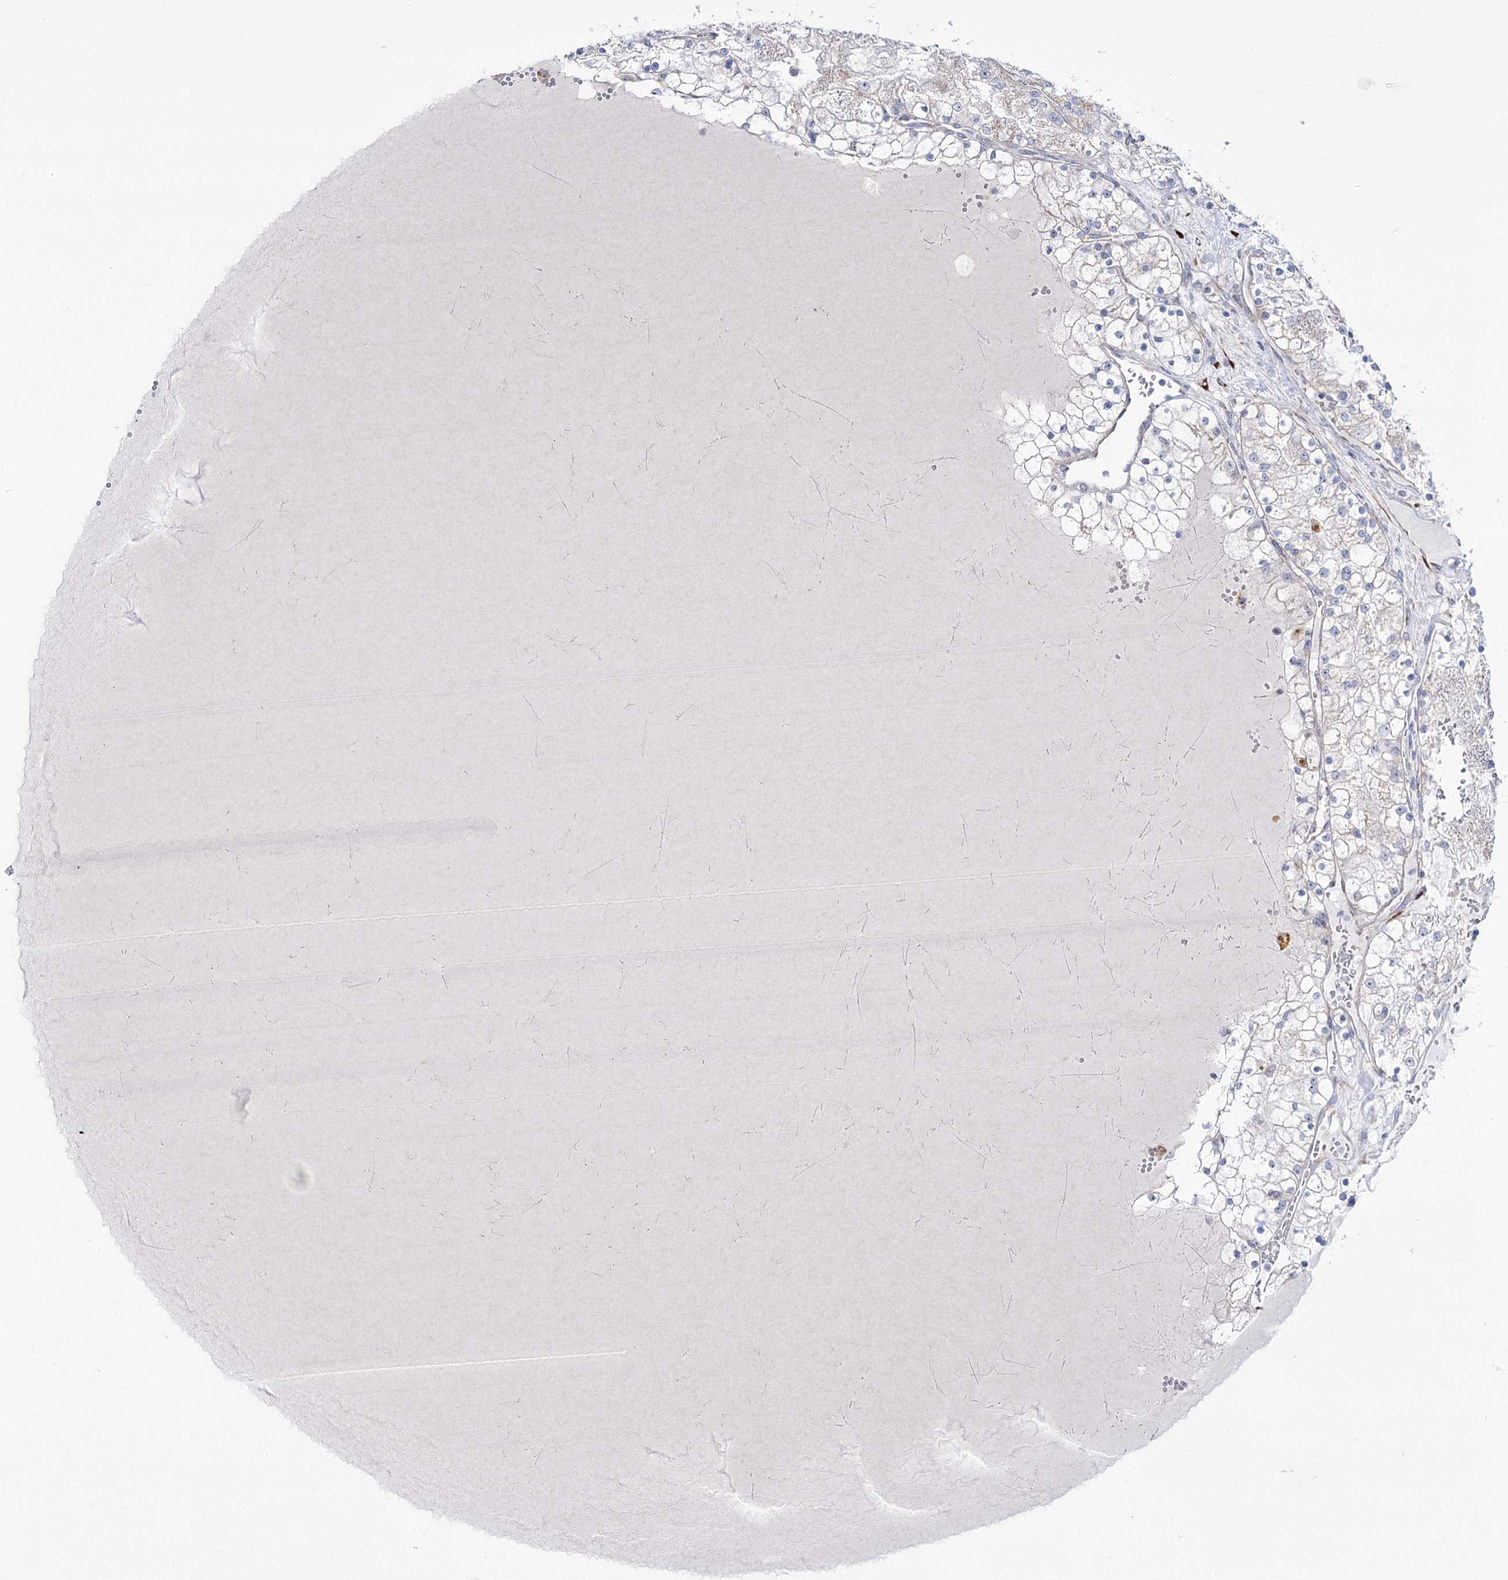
{"staining": {"intensity": "negative", "quantity": "none", "location": "none"}, "tissue": "renal cancer", "cell_type": "Tumor cells", "image_type": "cancer", "snomed": [{"axis": "morphology", "description": "Normal tissue, NOS"}, {"axis": "morphology", "description": "Adenocarcinoma, NOS"}, {"axis": "topography", "description": "Kidney"}], "caption": "Renal adenocarcinoma stained for a protein using IHC displays no positivity tumor cells.", "gene": "METTL5", "patient": {"sex": "male", "age": 68}}